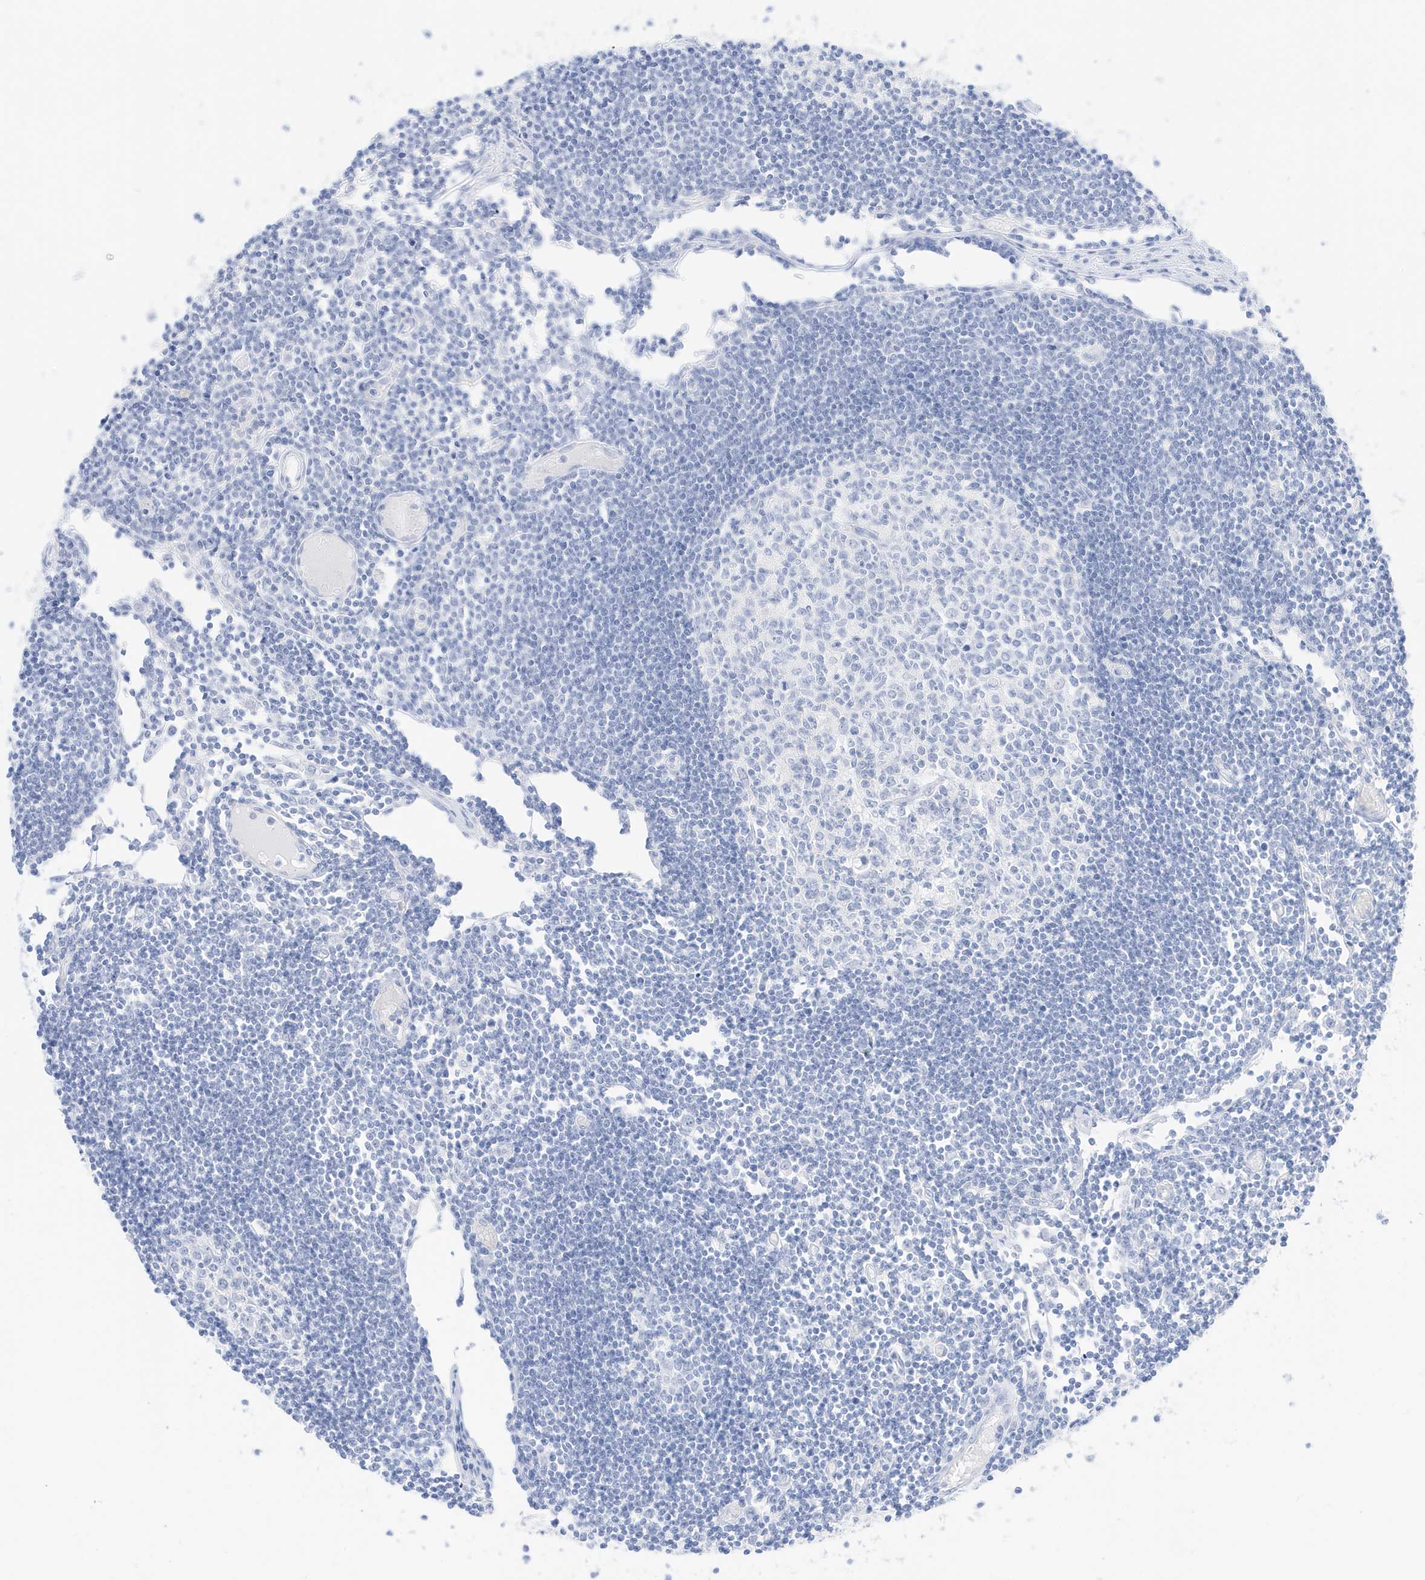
{"staining": {"intensity": "negative", "quantity": "none", "location": "none"}, "tissue": "lymph node", "cell_type": "Germinal center cells", "image_type": "normal", "snomed": [{"axis": "morphology", "description": "Normal tissue, NOS"}, {"axis": "topography", "description": "Lymph node"}], "caption": "Immunohistochemistry (IHC) micrograph of unremarkable lymph node: lymph node stained with DAB (3,3'-diaminobenzidine) displays no significant protein staining in germinal center cells.", "gene": "SLC22A13", "patient": {"sex": "female", "age": 11}}